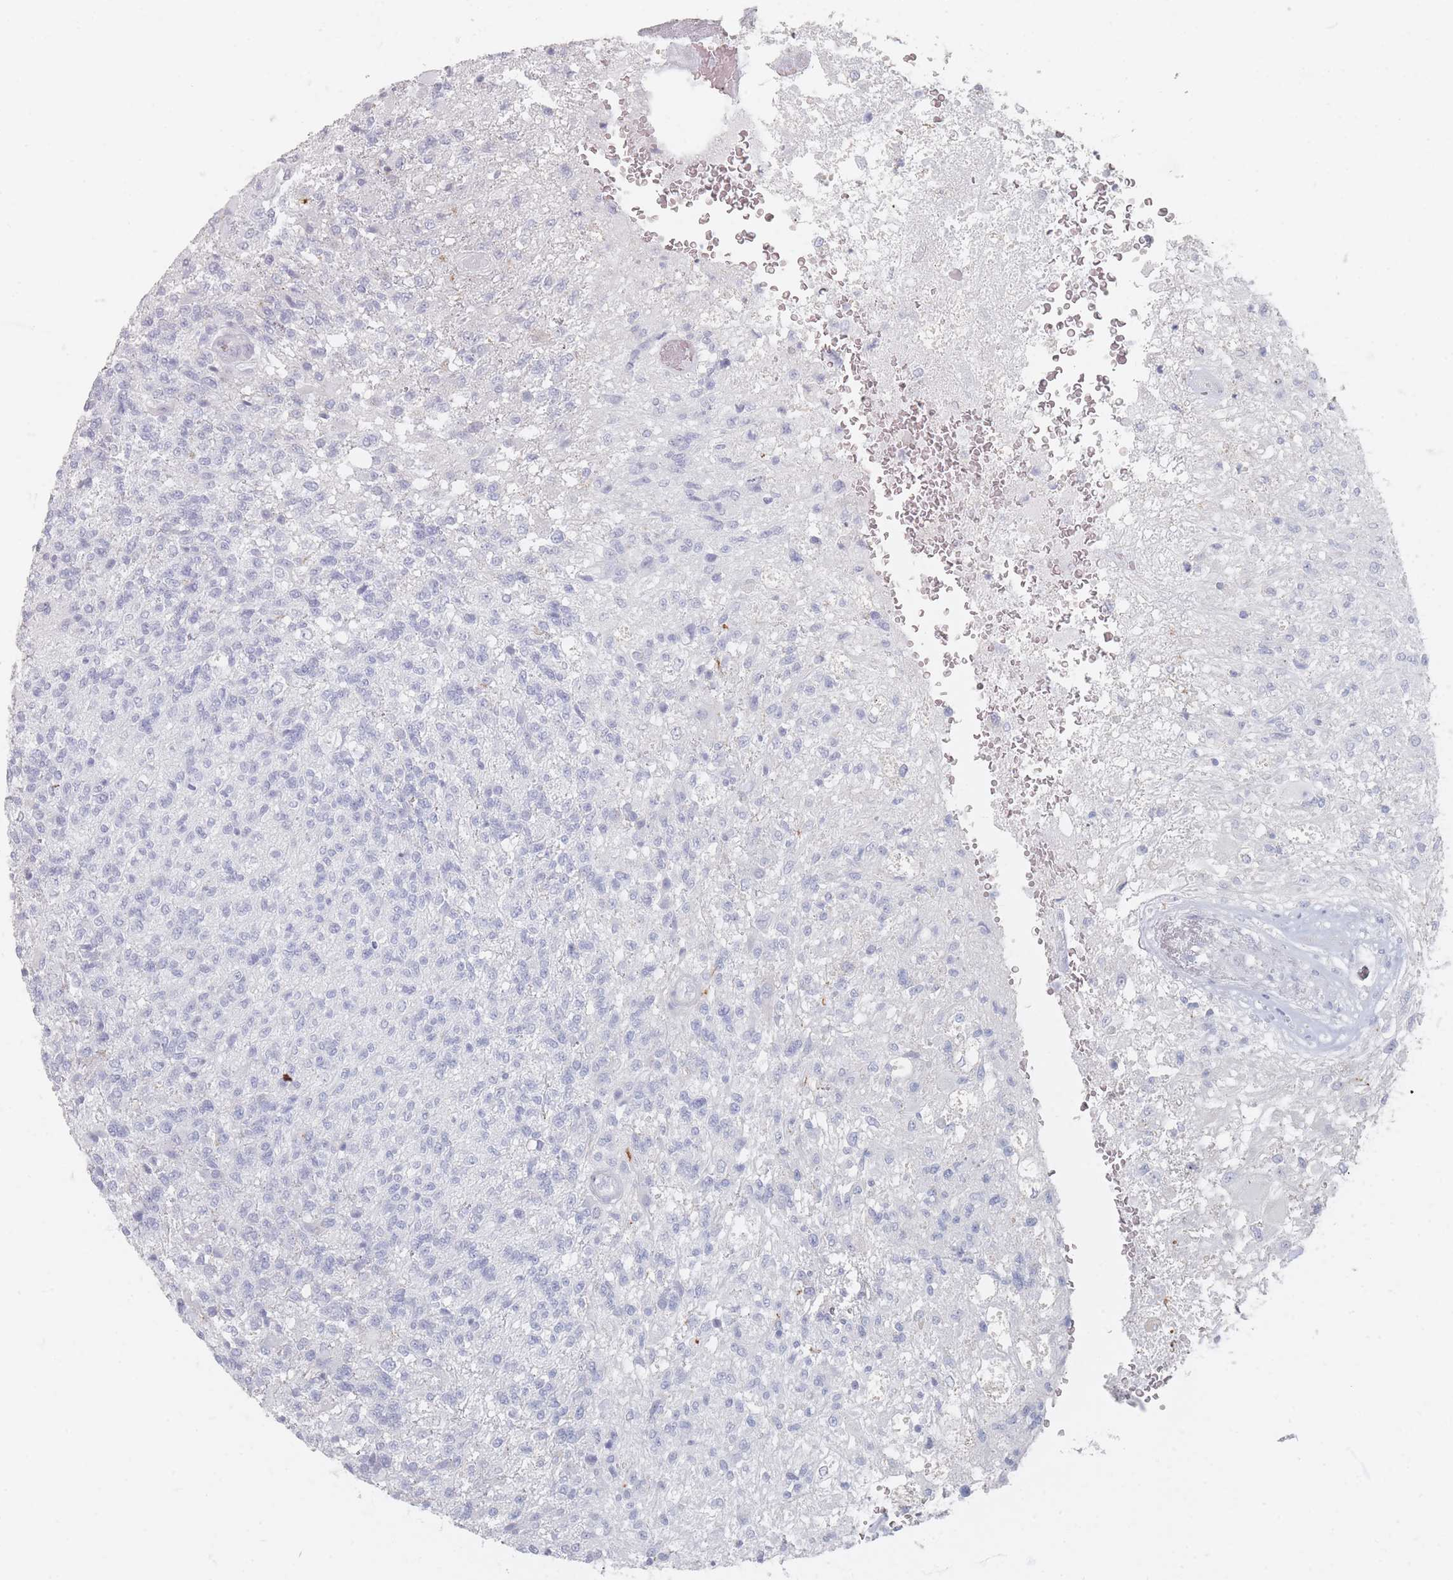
{"staining": {"intensity": "negative", "quantity": "none", "location": "none"}, "tissue": "glioma", "cell_type": "Tumor cells", "image_type": "cancer", "snomed": [{"axis": "morphology", "description": "Glioma, malignant, High grade"}, {"axis": "topography", "description": "Brain"}], "caption": "The micrograph demonstrates no significant positivity in tumor cells of glioma. (Brightfield microscopy of DAB immunohistochemistry (IHC) at high magnification).", "gene": "CD37", "patient": {"sex": "male", "age": 56}}